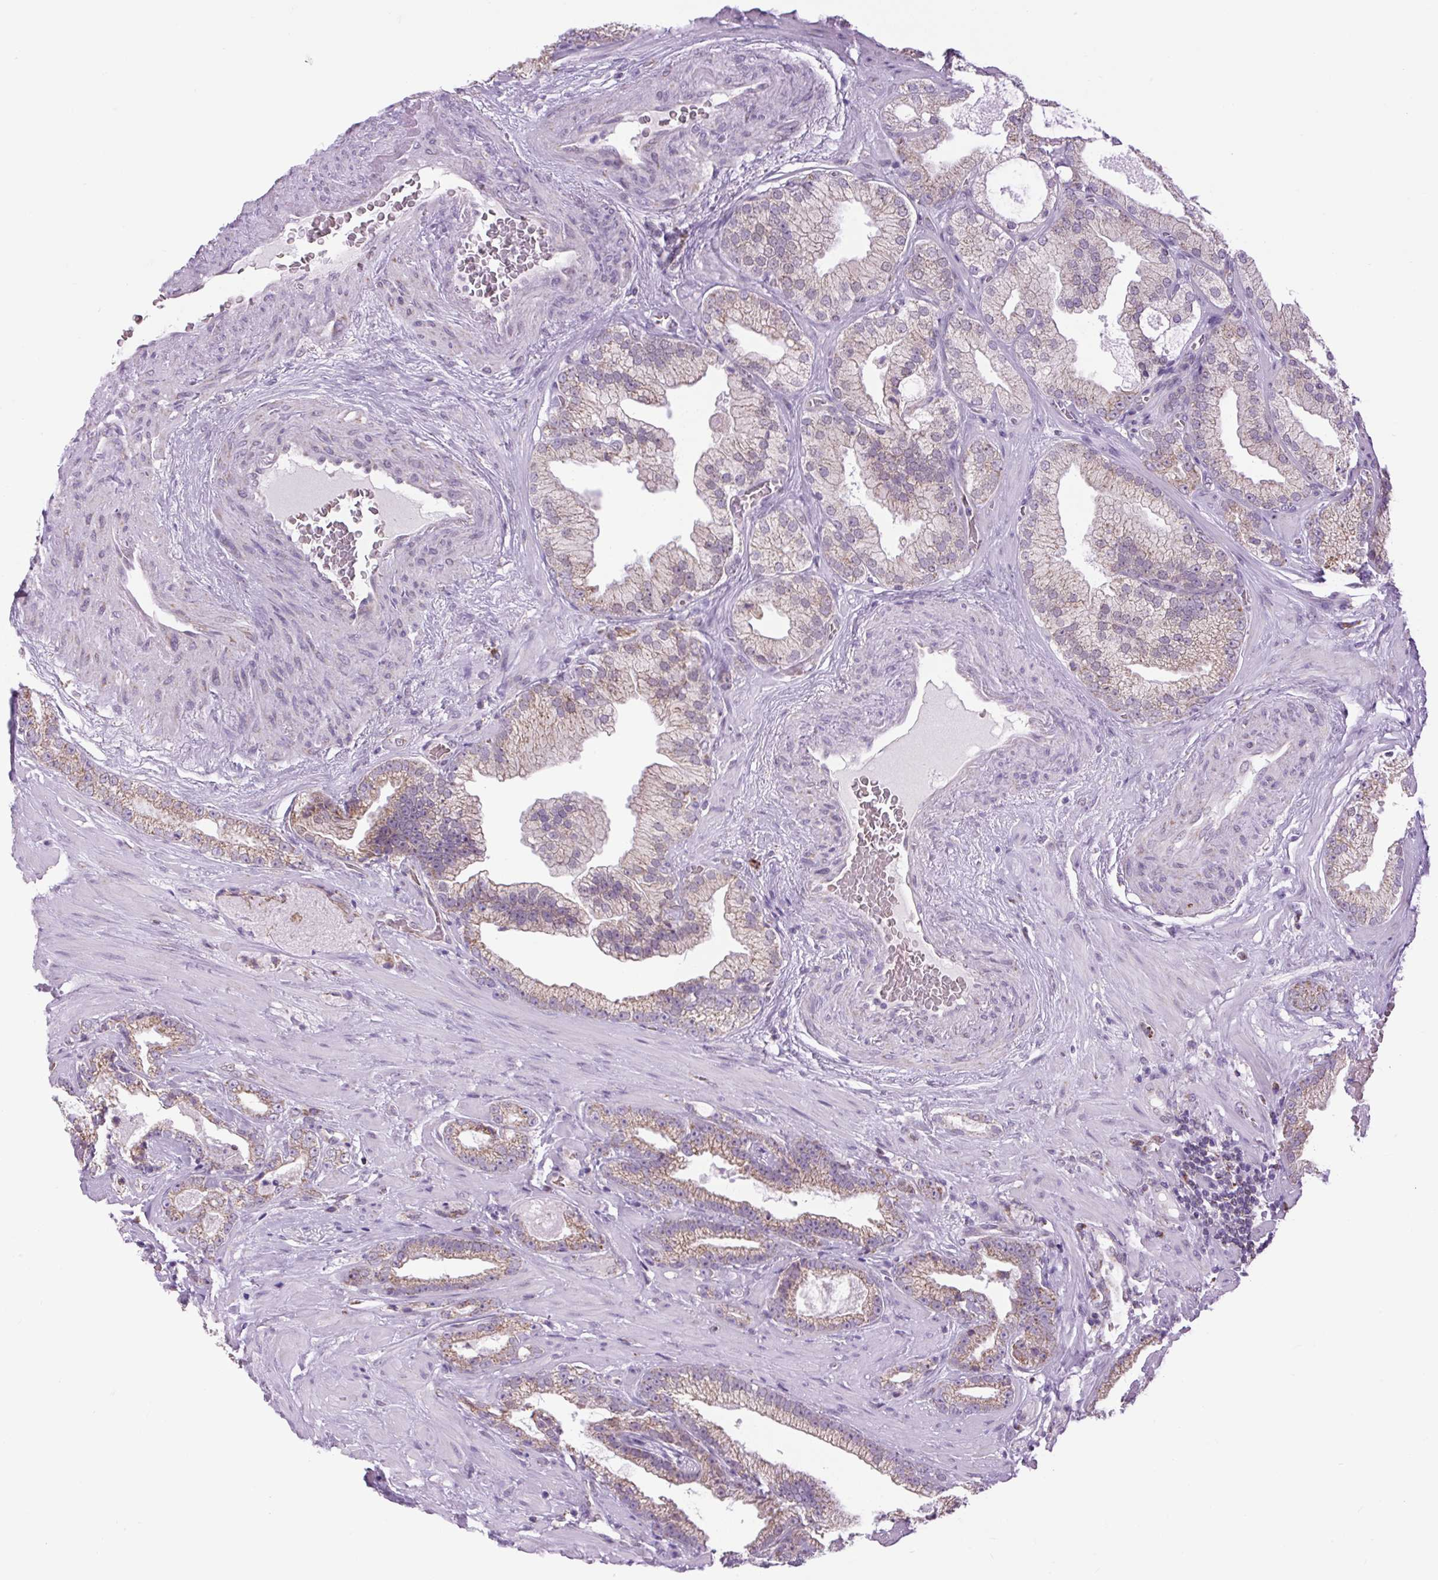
{"staining": {"intensity": "moderate", "quantity": "25%-75%", "location": "cytoplasmic/membranous"}, "tissue": "prostate cancer", "cell_type": "Tumor cells", "image_type": "cancer", "snomed": [{"axis": "morphology", "description": "Adenocarcinoma, High grade"}, {"axis": "topography", "description": "Prostate"}], "caption": "DAB (3,3'-diaminobenzidine) immunohistochemical staining of human prostate adenocarcinoma (high-grade) displays moderate cytoplasmic/membranous protein staining in approximately 25%-75% of tumor cells.", "gene": "SCO2", "patient": {"sex": "male", "age": 68}}